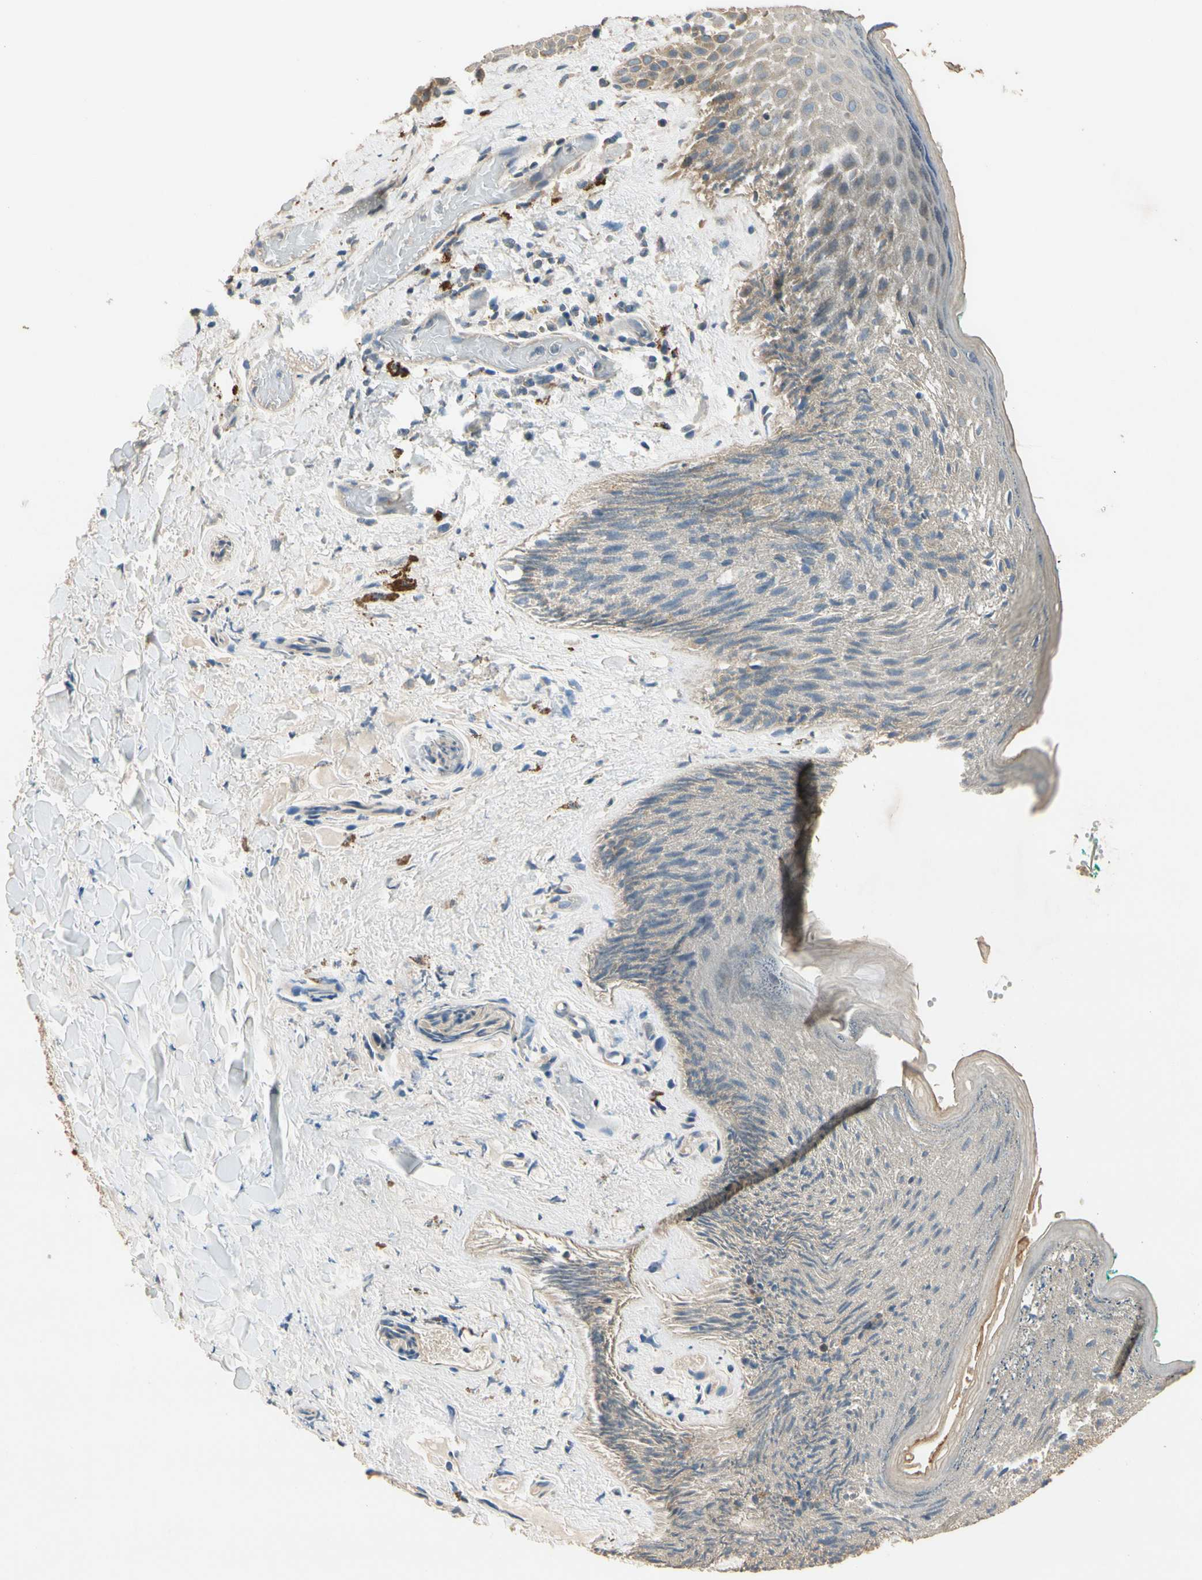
{"staining": {"intensity": "weak", "quantity": "<25%", "location": "cytoplasmic/membranous"}, "tissue": "skin", "cell_type": "Epidermal cells", "image_type": "normal", "snomed": [{"axis": "morphology", "description": "Normal tissue, NOS"}, {"axis": "topography", "description": "Anal"}], "caption": "A high-resolution photomicrograph shows IHC staining of benign skin, which displays no significant staining in epidermal cells. (DAB (3,3'-diaminobenzidine) IHC, high magnification).", "gene": "ALKBH3", "patient": {"sex": "male", "age": 74}}